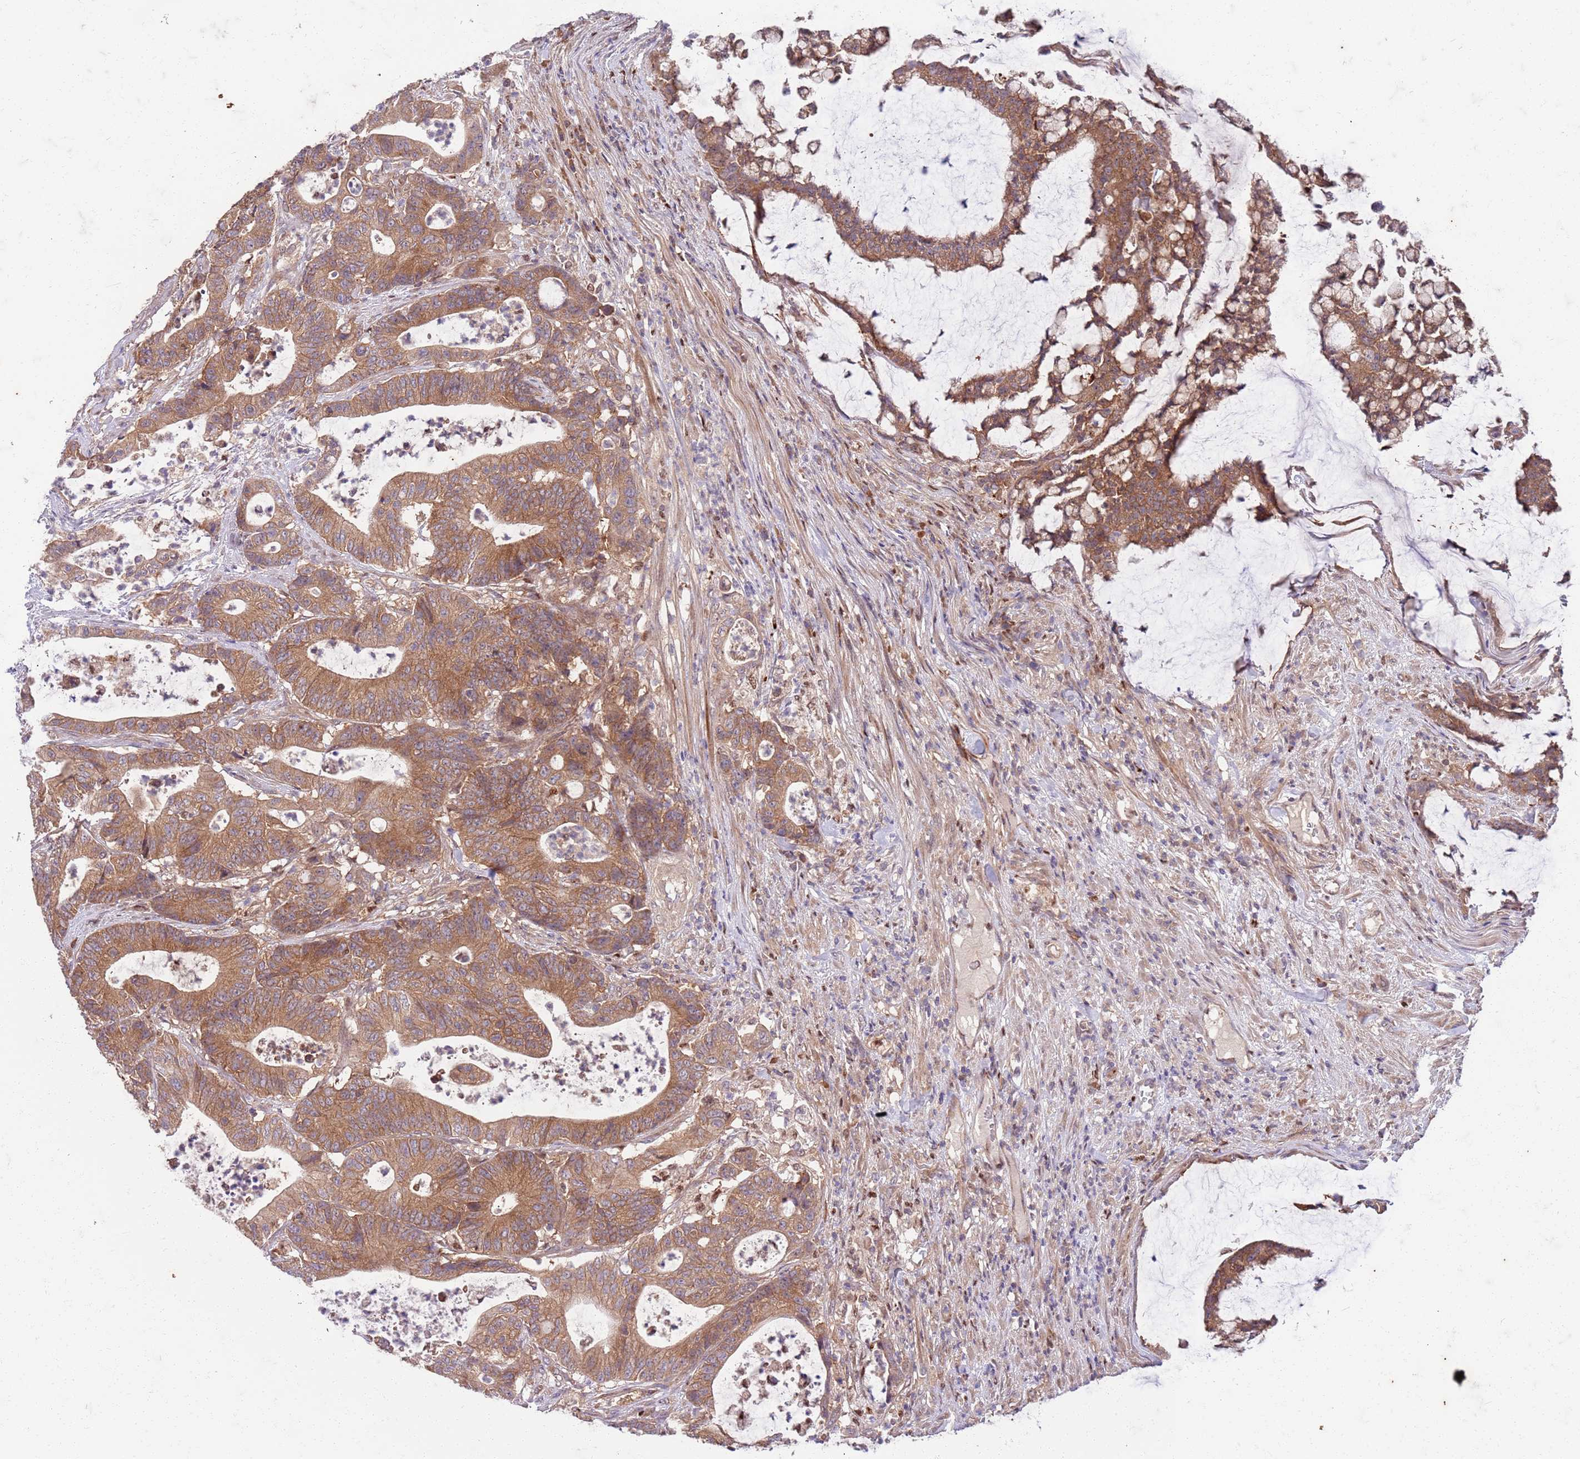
{"staining": {"intensity": "moderate", "quantity": ">75%", "location": "cytoplasmic/membranous"}, "tissue": "colorectal cancer", "cell_type": "Tumor cells", "image_type": "cancer", "snomed": [{"axis": "morphology", "description": "Adenocarcinoma, NOS"}, {"axis": "topography", "description": "Colon"}], "caption": "IHC of colorectal adenocarcinoma demonstrates medium levels of moderate cytoplasmic/membranous expression in about >75% of tumor cells.", "gene": "OSBP", "patient": {"sex": "female", "age": 84}}